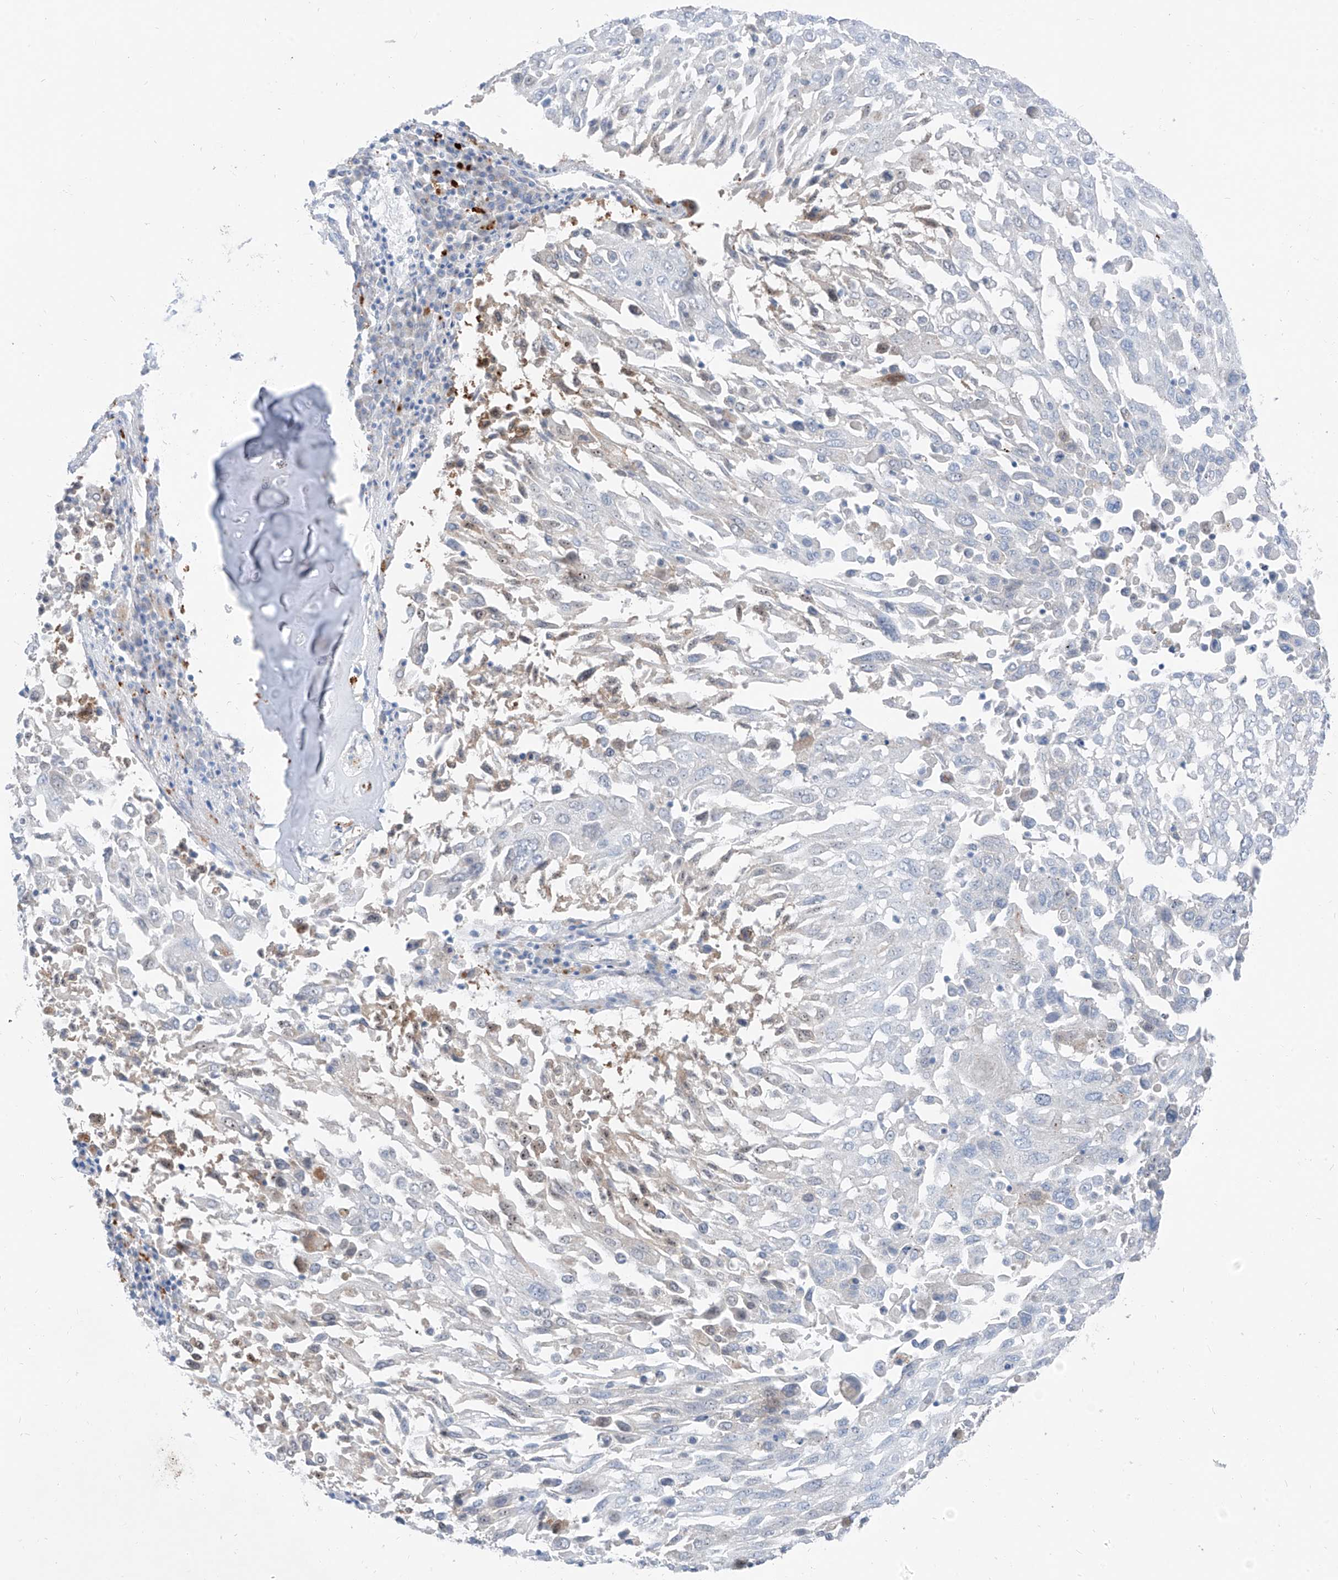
{"staining": {"intensity": "negative", "quantity": "none", "location": "none"}, "tissue": "lung cancer", "cell_type": "Tumor cells", "image_type": "cancer", "snomed": [{"axis": "morphology", "description": "Squamous cell carcinoma, NOS"}, {"axis": "topography", "description": "Lung"}], "caption": "Immunohistochemistry image of lung cancer (squamous cell carcinoma) stained for a protein (brown), which displays no staining in tumor cells. Nuclei are stained in blue.", "gene": "GPR137C", "patient": {"sex": "male", "age": 65}}